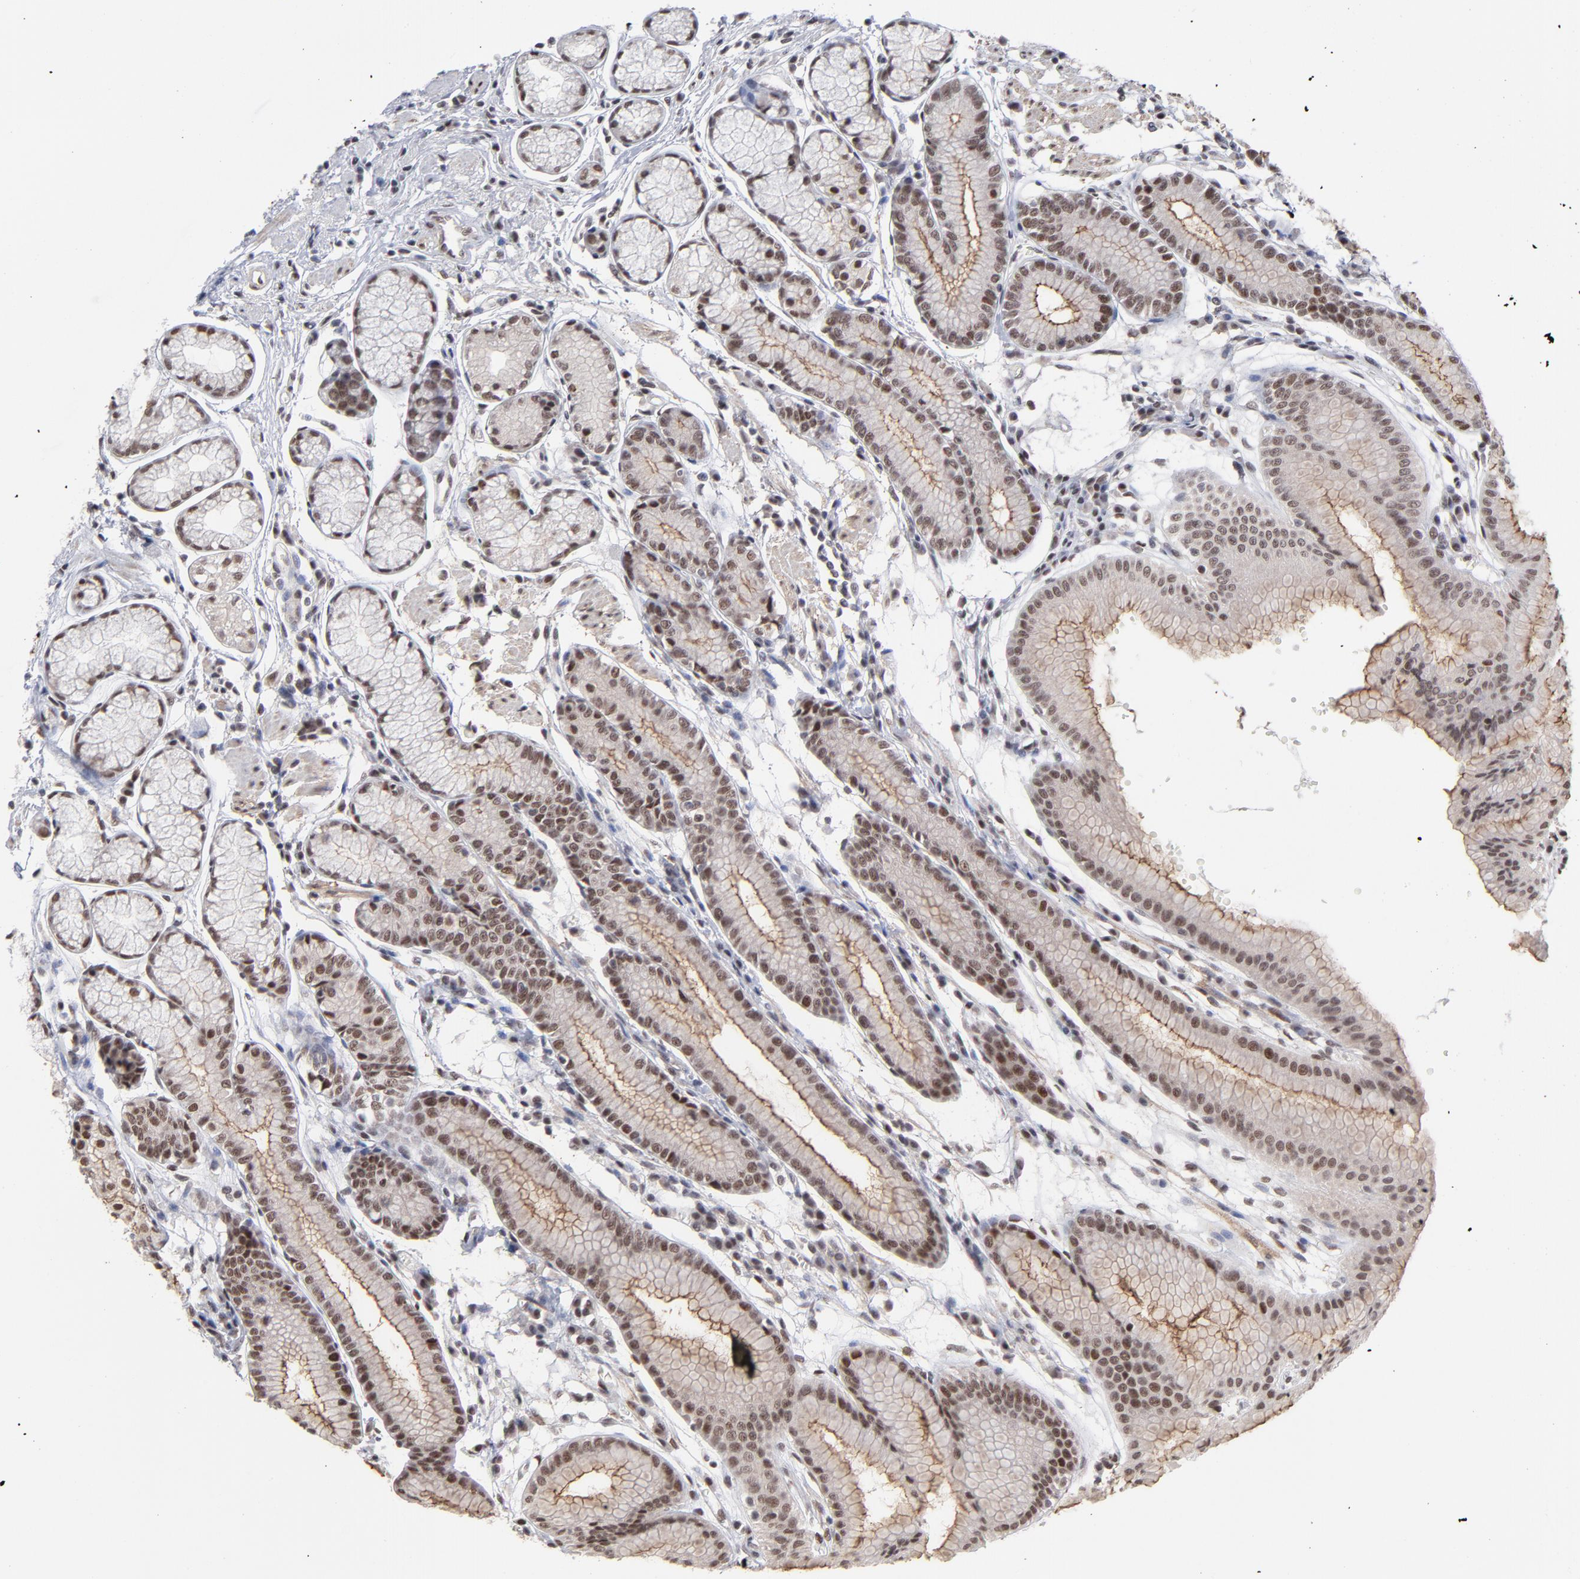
{"staining": {"intensity": "moderate", "quantity": ">75%", "location": "cytoplasmic/membranous,nuclear"}, "tissue": "stomach", "cell_type": "Glandular cells", "image_type": "normal", "snomed": [{"axis": "morphology", "description": "Normal tissue, NOS"}, {"axis": "morphology", "description": "Inflammation, NOS"}, {"axis": "topography", "description": "Stomach, lower"}], "caption": "An image of stomach stained for a protein displays moderate cytoplasmic/membranous,nuclear brown staining in glandular cells. (Brightfield microscopy of DAB IHC at high magnification).", "gene": "ZNF3", "patient": {"sex": "male", "age": 59}}